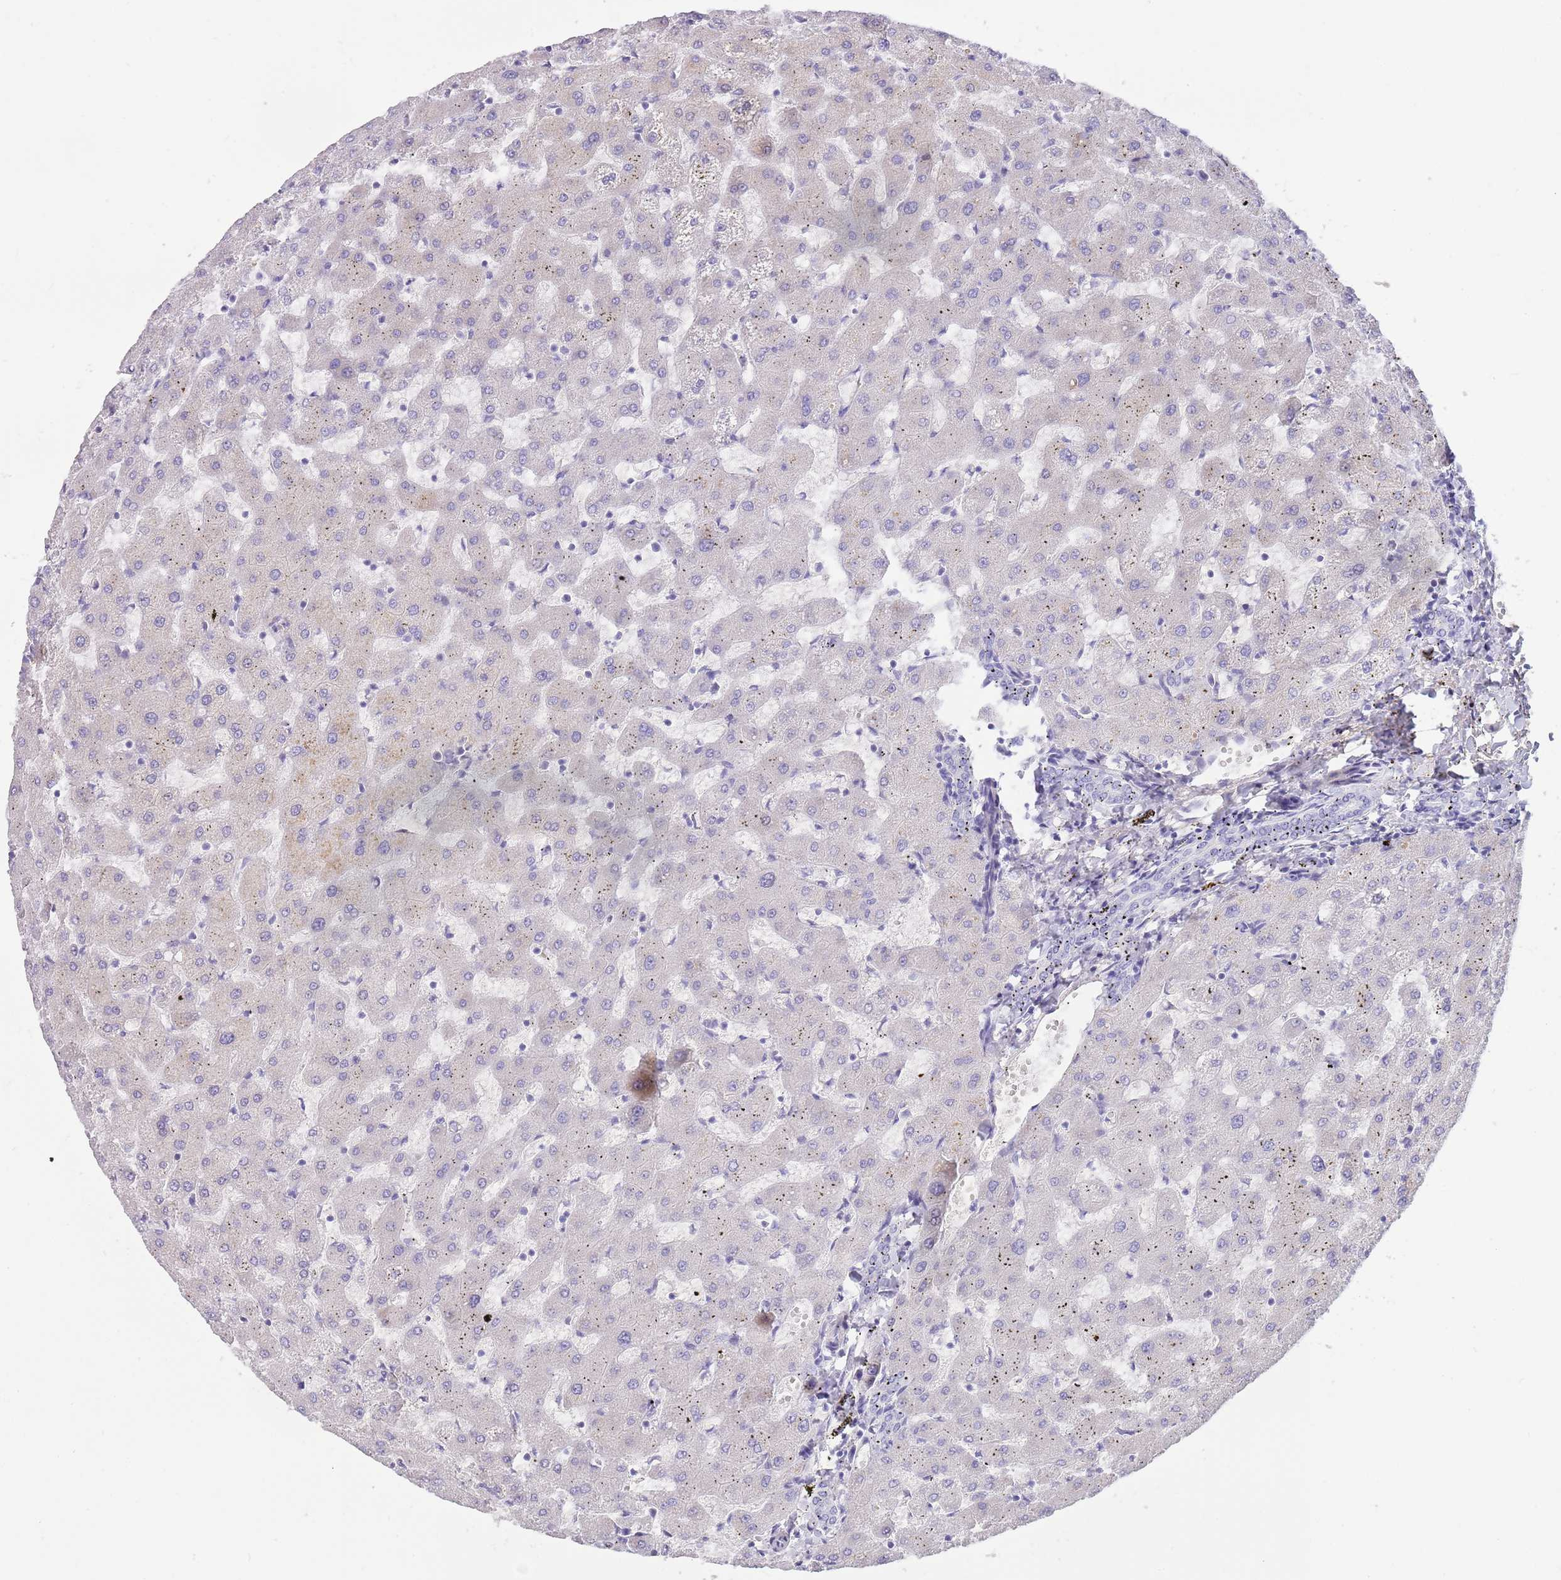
{"staining": {"intensity": "negative", "quantity": "none", "location": "none"}, "tissue": "liver", "cell_type": "Cholangiocytes", "image_type": "normal", "snomed": [{"axis": "morphology", "description": "Normal tissue, NOS"}, {"axis": "topography", "description": "Liver"}], "caption": "Immunohistochemical staining of unremarkable liver demonstrates no significant staining in cholangiocytes.", "gene": "LEPROTL1", "patient": {"sex": "female", "age": 63}}